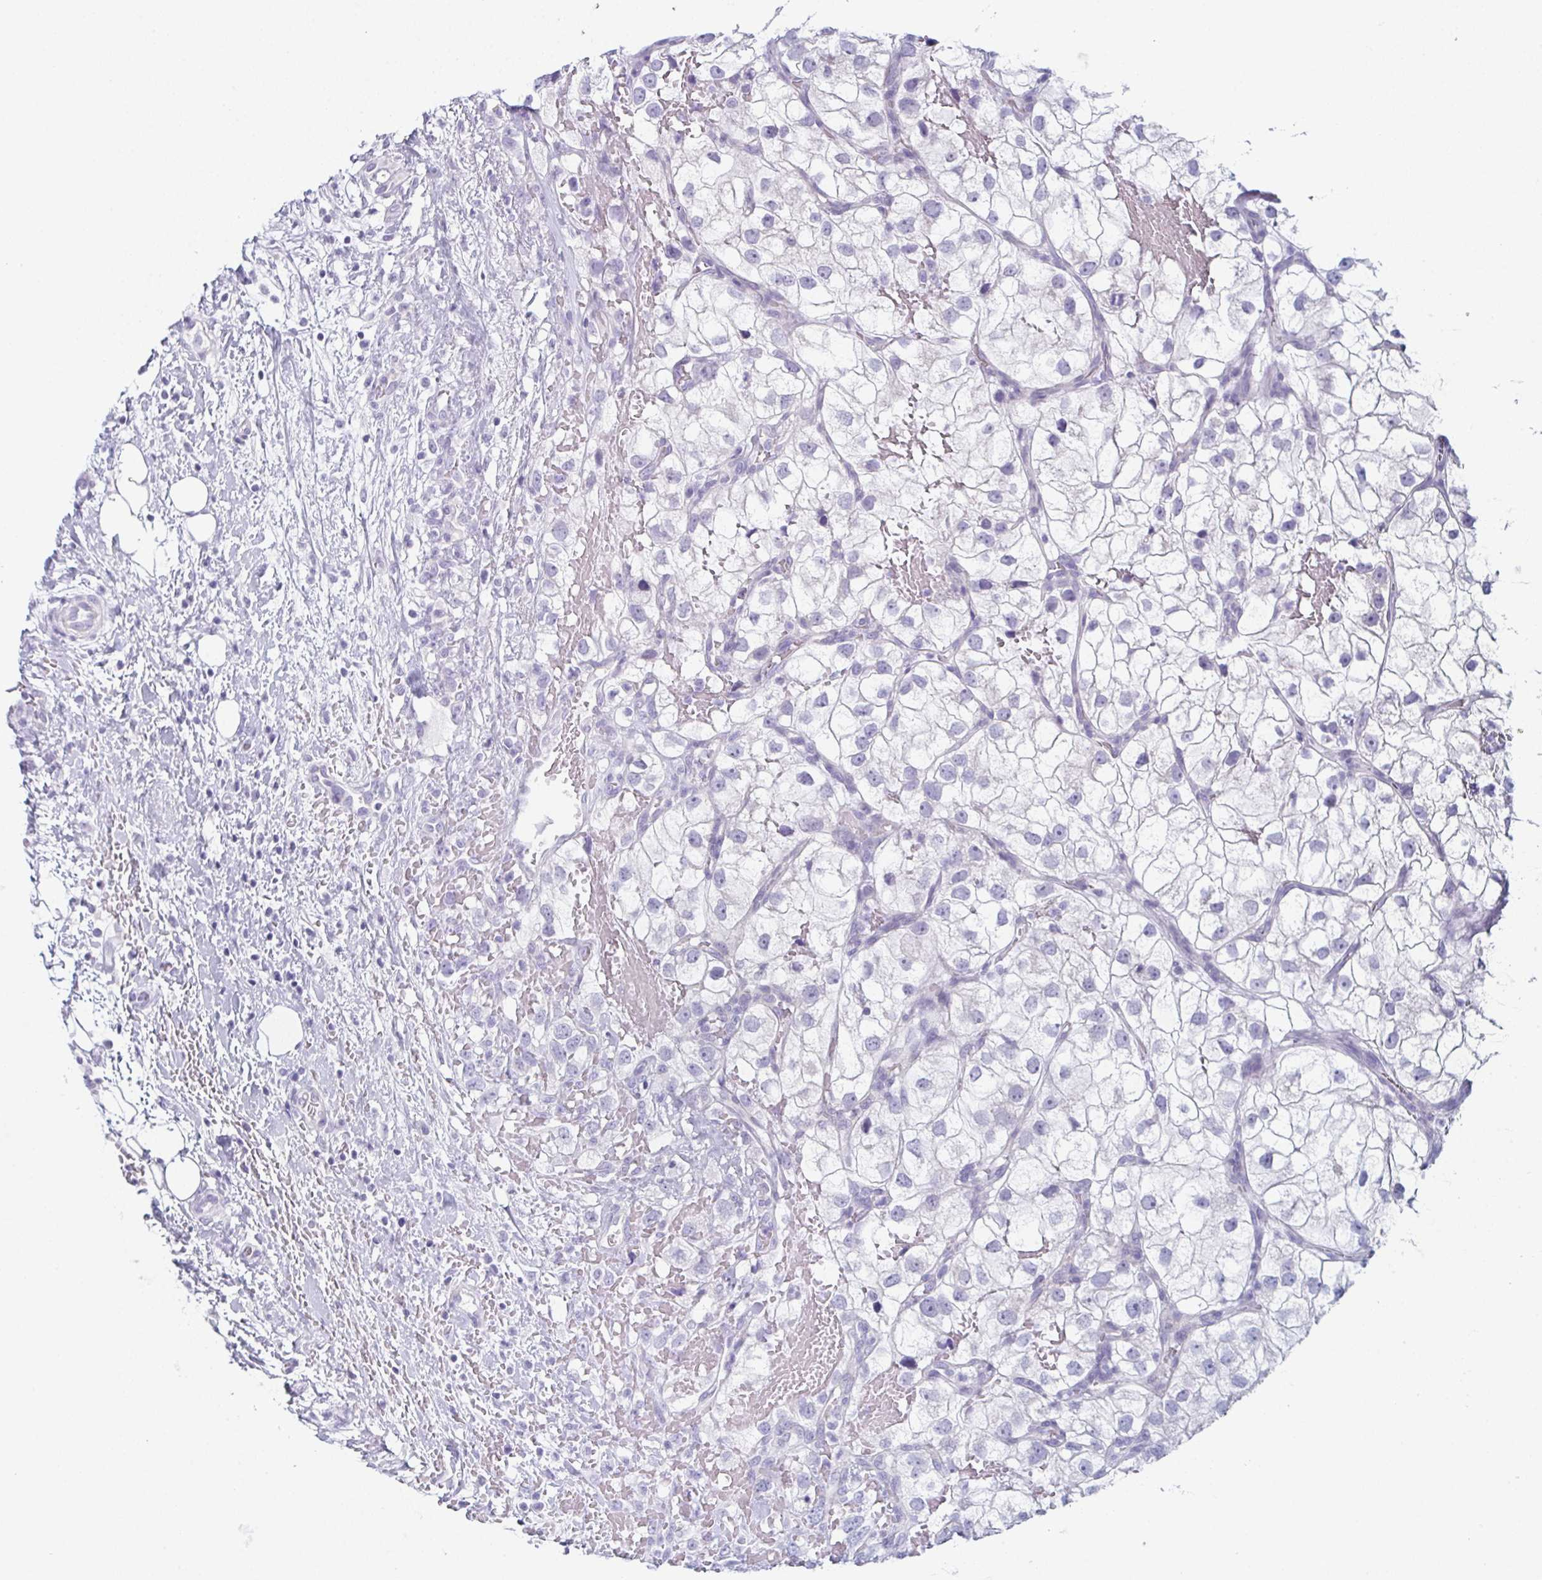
{"staining": {"intensity": "negative", "quantity": "none", "location": "none"}, "tissue": "renal cancer", "cell_type": "Tumor cells", "image_type": "cancer", "snomed": [{"axis": "morphology", "description": "Adenocarcinoma, NOS"}, {"axis": "topography", "description": "Kidney"}], "caption": "Photomicrograph shows no significant protein positivity in tumor cells of renal cancer (adenocarcinoma).", "gene": "ENKUR", "patient": {"sex": "male", "age": 59}}